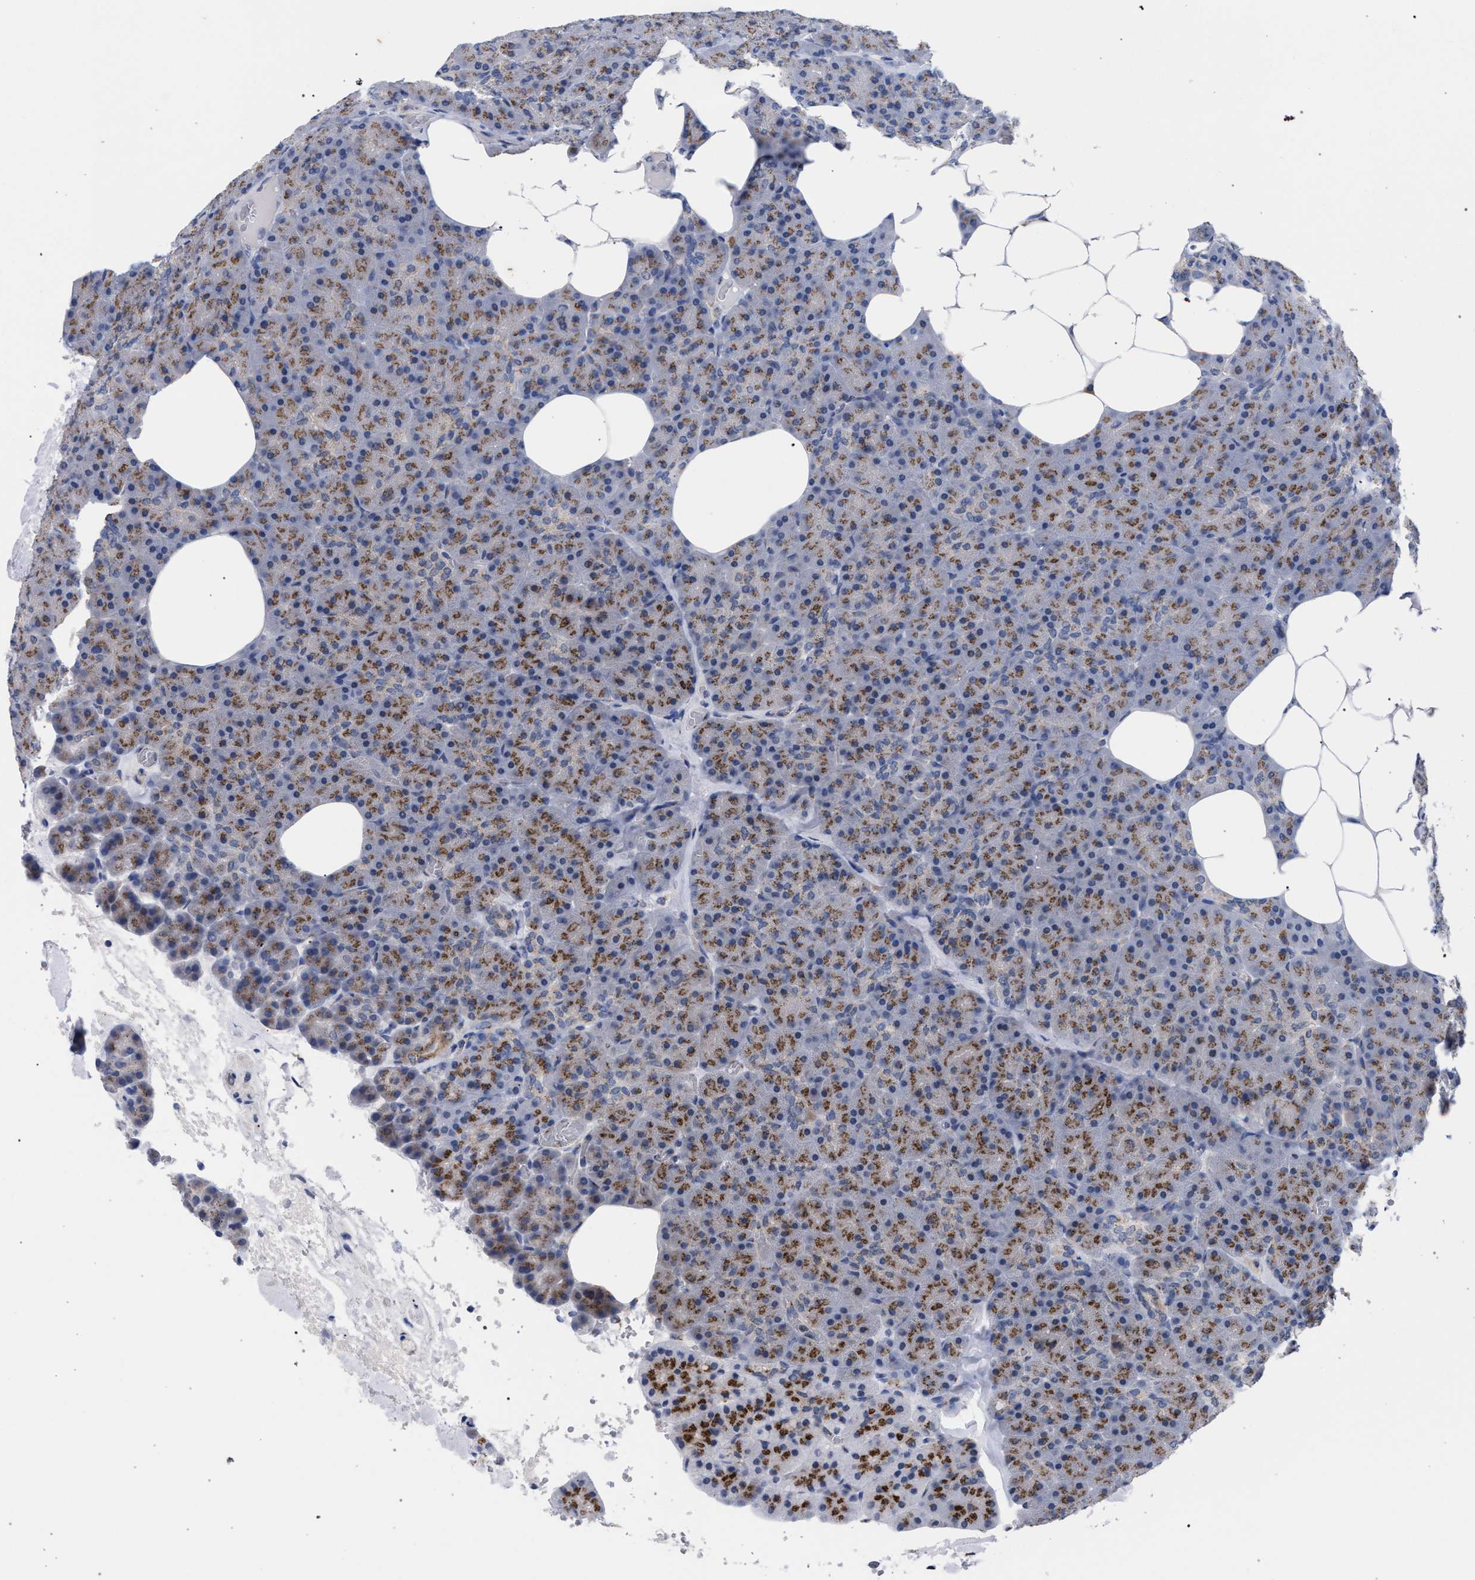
{"staining": {"intensity": "moderate", "quantity": ">75%", "location": "cytoplasmic/membranous"}, "tissue": "pancreas", "cell_type": "Exocrine glandular cells", "image_type": "normal", "snomed": [{"axis": "morphology", "description": "Normal tissue, NOS"}, {"axis": "morphology", "description": "Carcinoid, malignant, NOS"}, {"axis": "topography", "description": "Pancreas"}], "caption": "Brown immunohistochemical staining in normal human pancreas exhibits moderate cytoplasmic/membranous positivity in approximately >75% of exocrine glandular cells.", "gene": "GOLGA2", "patient": {"sex": "female", "age": 35}}